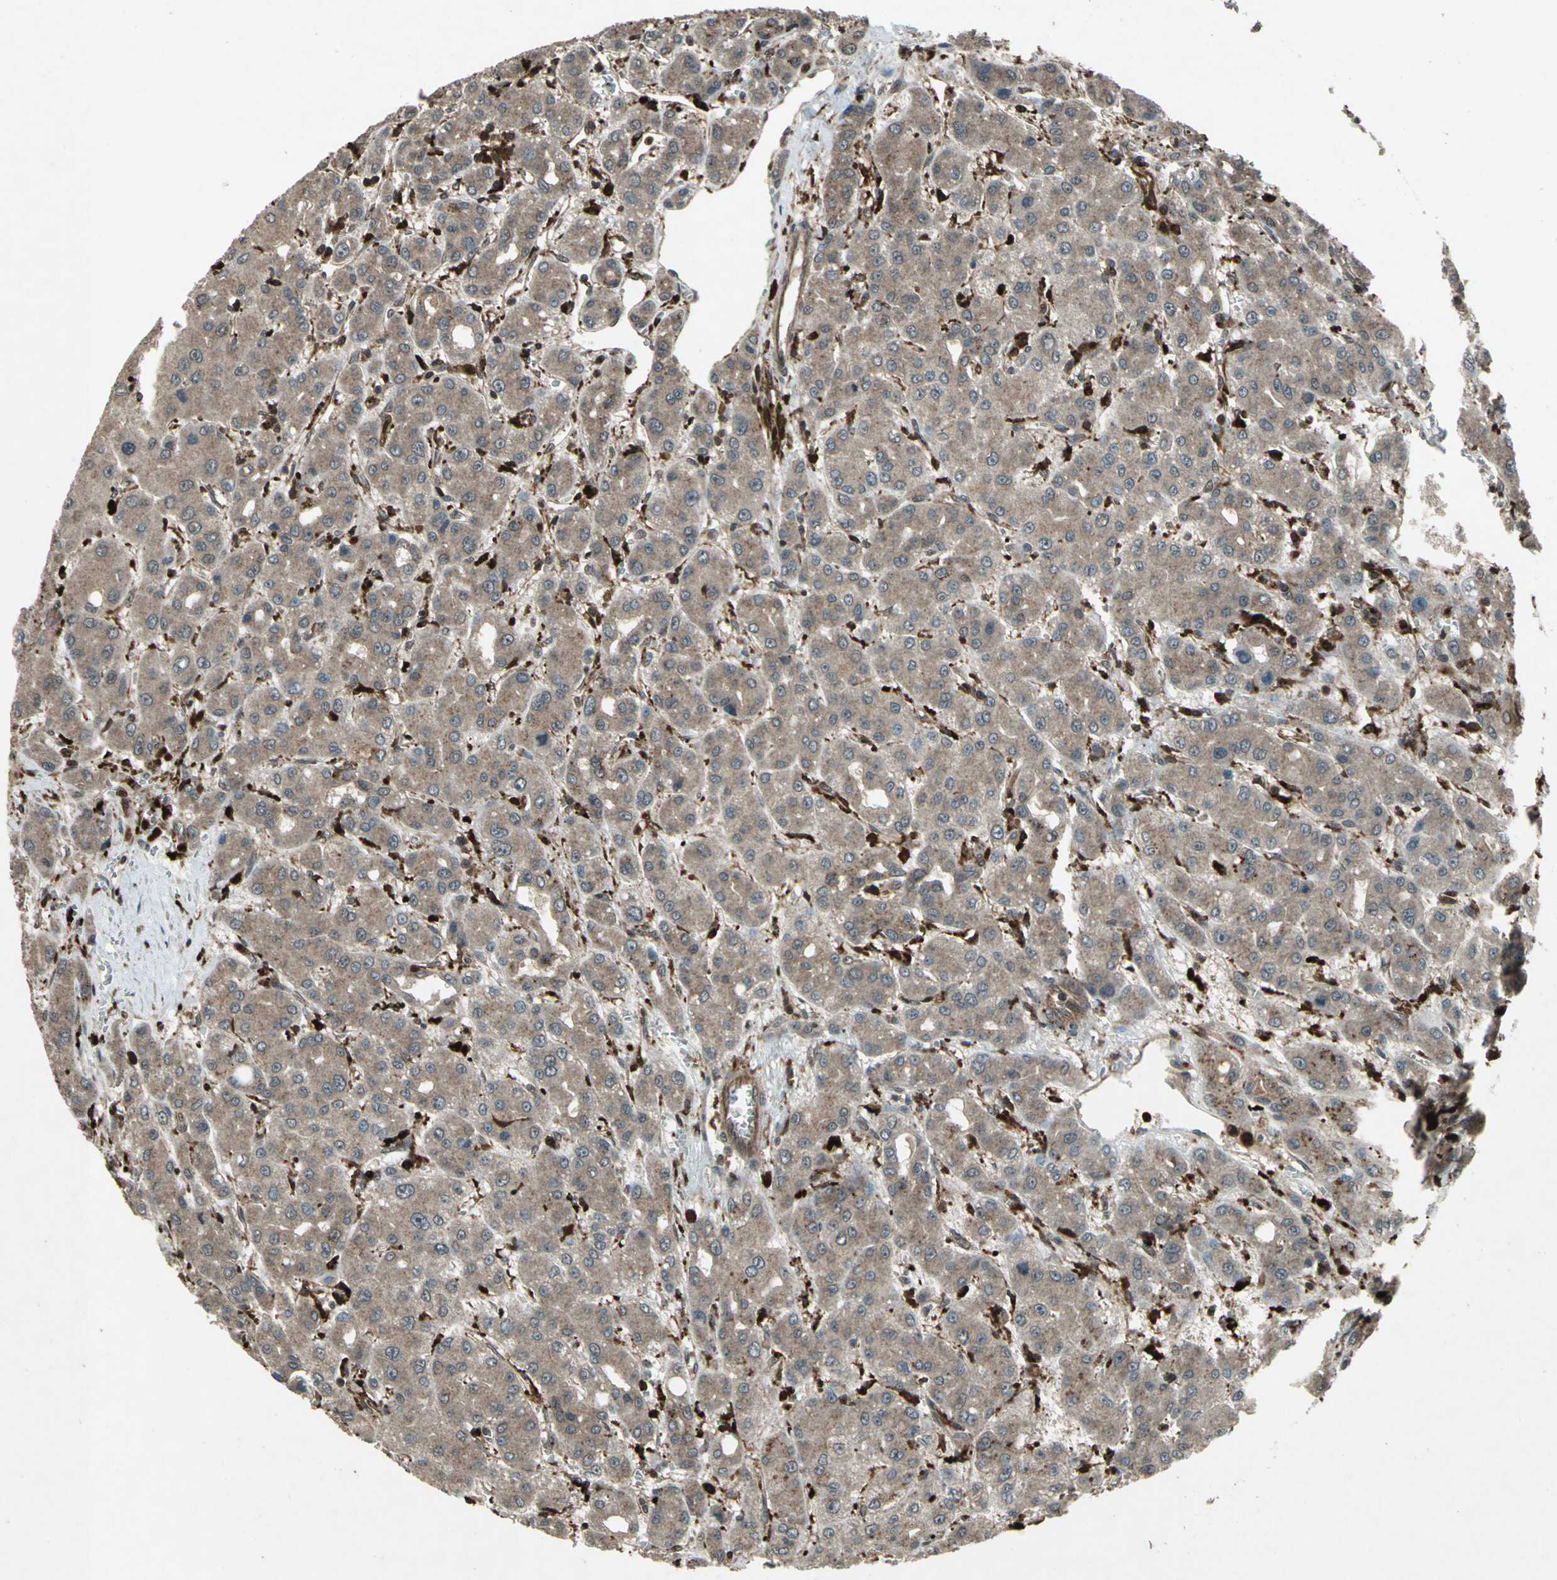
{"staining": {"intensity": "weak", "quantity": ">75%", "location": "cytoplasmic/membranous"}, "tissue": "liver cancer", "cell_type": "Tumor cells", "image_type": "cancer", "snomed": [{"axis": "morphology", "description": "Carcinoma, Hepatocellular, NOS"}, {"axis": "topography", "description": "Liver"}], "caption": "Liver hepatocellular carcinoma tissue reveals weak cytoplasmic/membranous staining in about >75% of tumor cells, visualized by immunohistochemistry.", "gene": "PYCARD", "patient": {"sex": "male", "age": 55}}